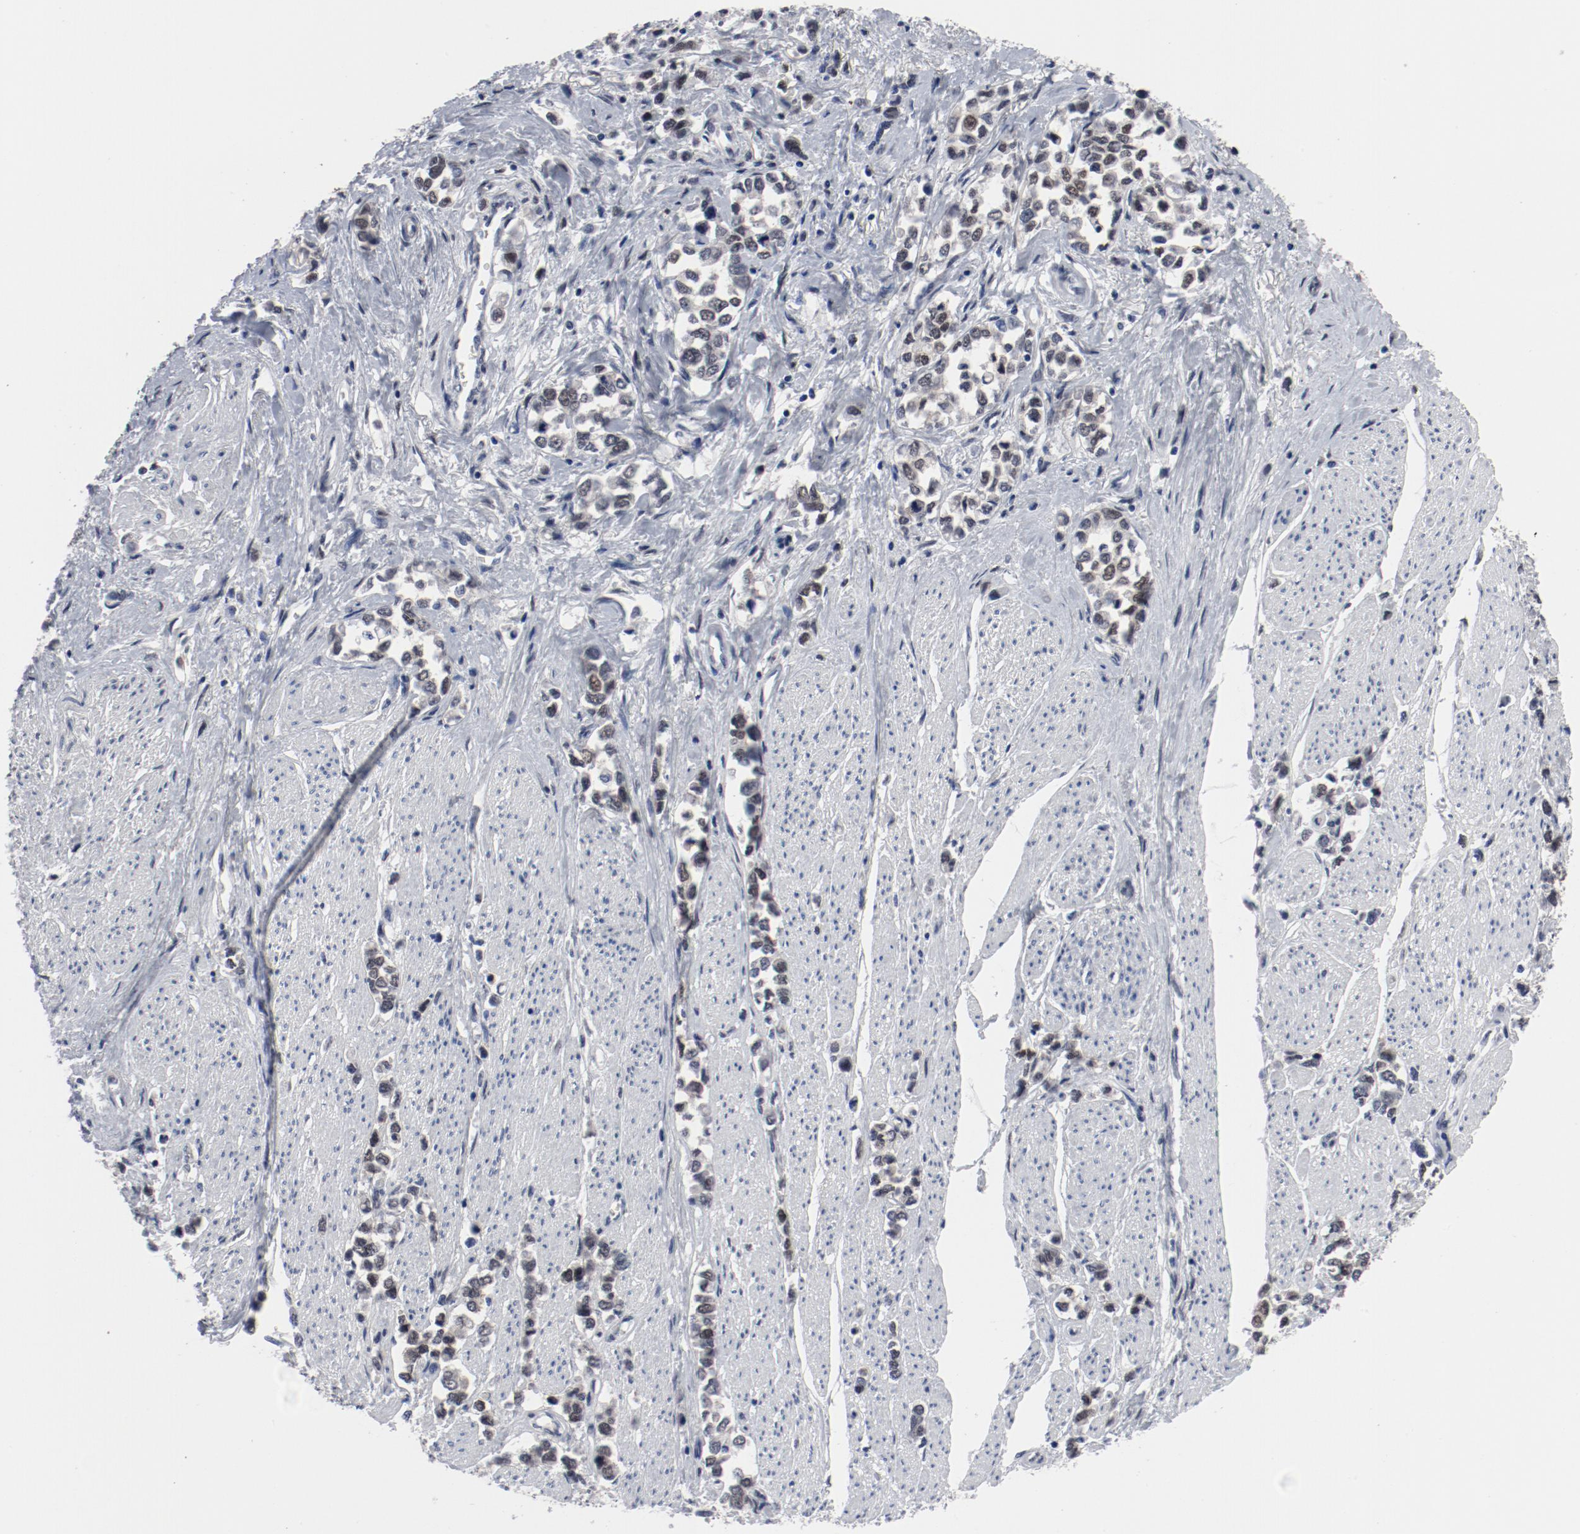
{"staining": {"intensity": "strong", "quantity": ">75%", "location": "nuclear"}, "tissue": "stomach cancer", "cell_type": "Tumor cells", "image_type": "cancer", "snomed": [{"axis": "morphology", "description": "Adenocarcinoma, NOS"}, {"axis": "topography", "description": "Stomach, upper"}], "caption": "About >75% of tumor cells in adenocarcinoma (stomach) exhibit strong nuclear protein positivity as visualized by brown immunohistochemical staining.", "gene": "ARNT", "patient": {"sex": "male", "age": 76}}